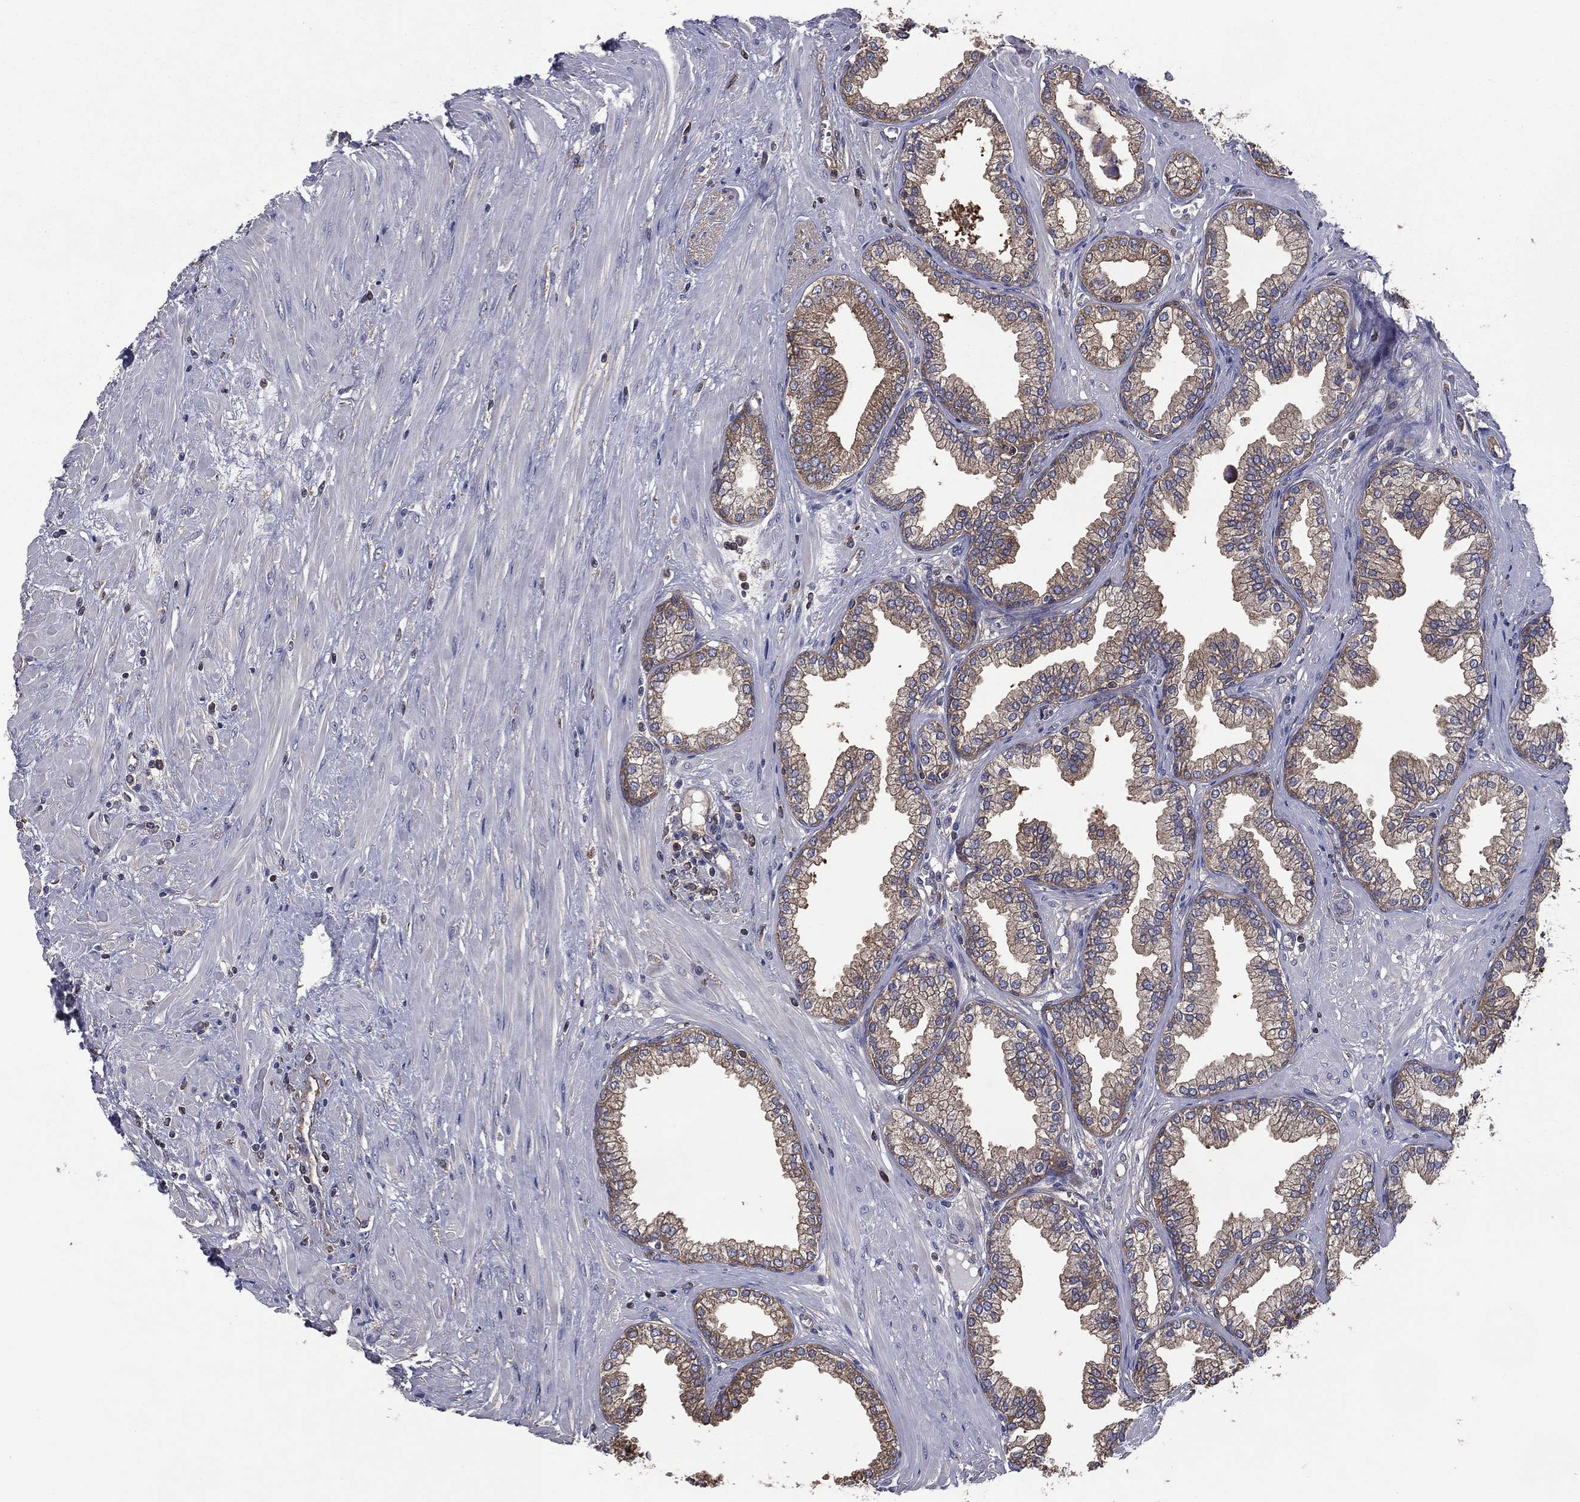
{"staining": {"intensity": "weak", "quantity": "25%-75%", "location": "cytoplasmic/membranous"}, "tissue": "prostate", "cell_type": "Glandular cells", "image_type": "normal", "snomed": [{"axis": "morphology", "description": "Normal tissue, NOS"}, {"axis": "topography", "description": "Prostate"}], "caption": "Glandular cells exhibit weak cytoplasmic/membranous staining in about 25%-75% of cells in unremarkable prostate.", "gene": "SARS1", "patient": {"sex": "male", "age": 64}}